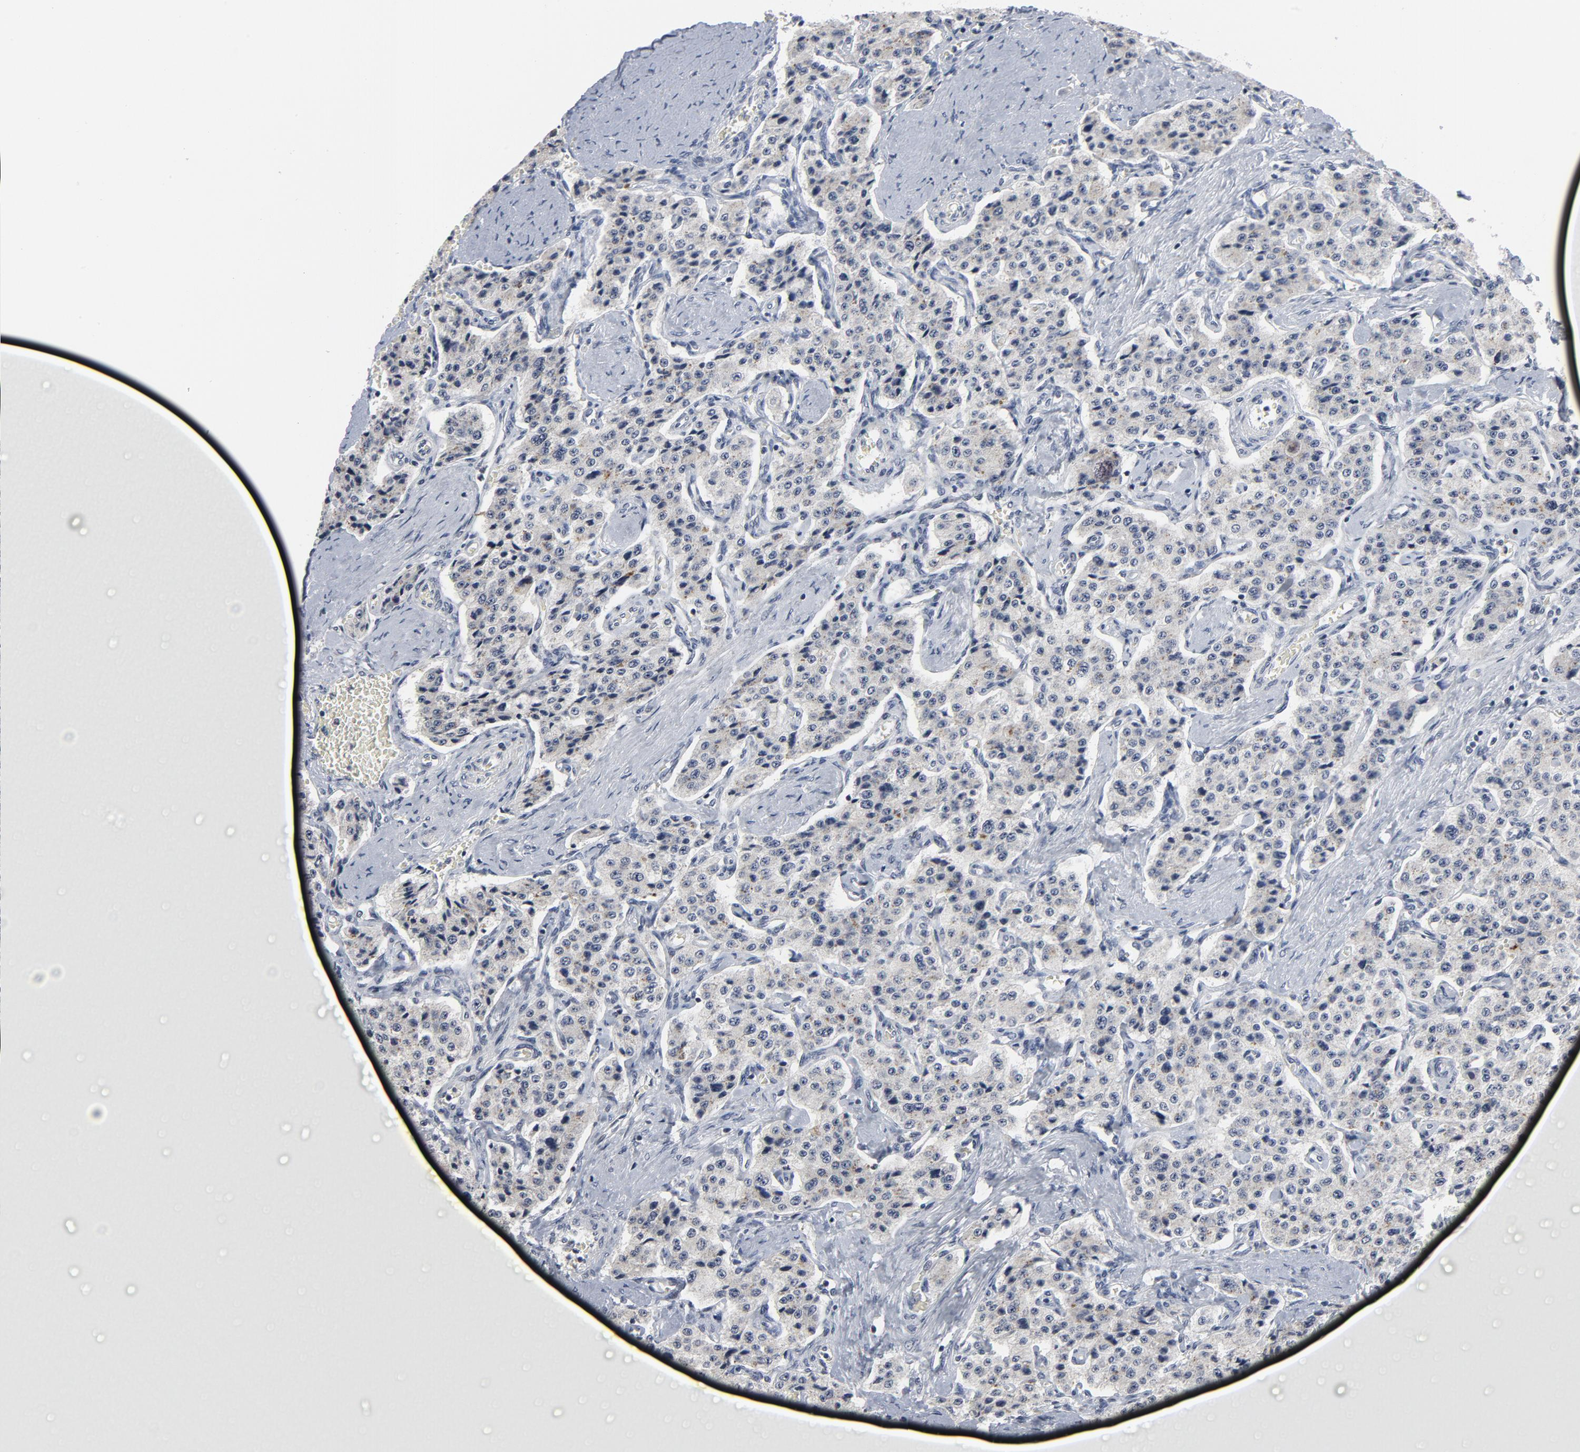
{"staining": {"intensity": "negative", "quantity": "none", "location": "none"}, "tissue": "carcinoid", "cell_type": "Tumor cells", "image_type": "cancer", "snomed": [{"axis": "morphology", "description": "Carcinoid, malignant, NOS"}, {"axis": "topography", "description": "Small intestine"}], "caption": "Human carcinoid (malignant) stained for a protein using immunohistochemistry (IHC) demonstrates no positivity in tumor cells.", "gene": "GABPA", "patient": {"sex": "male", "age": 52}}